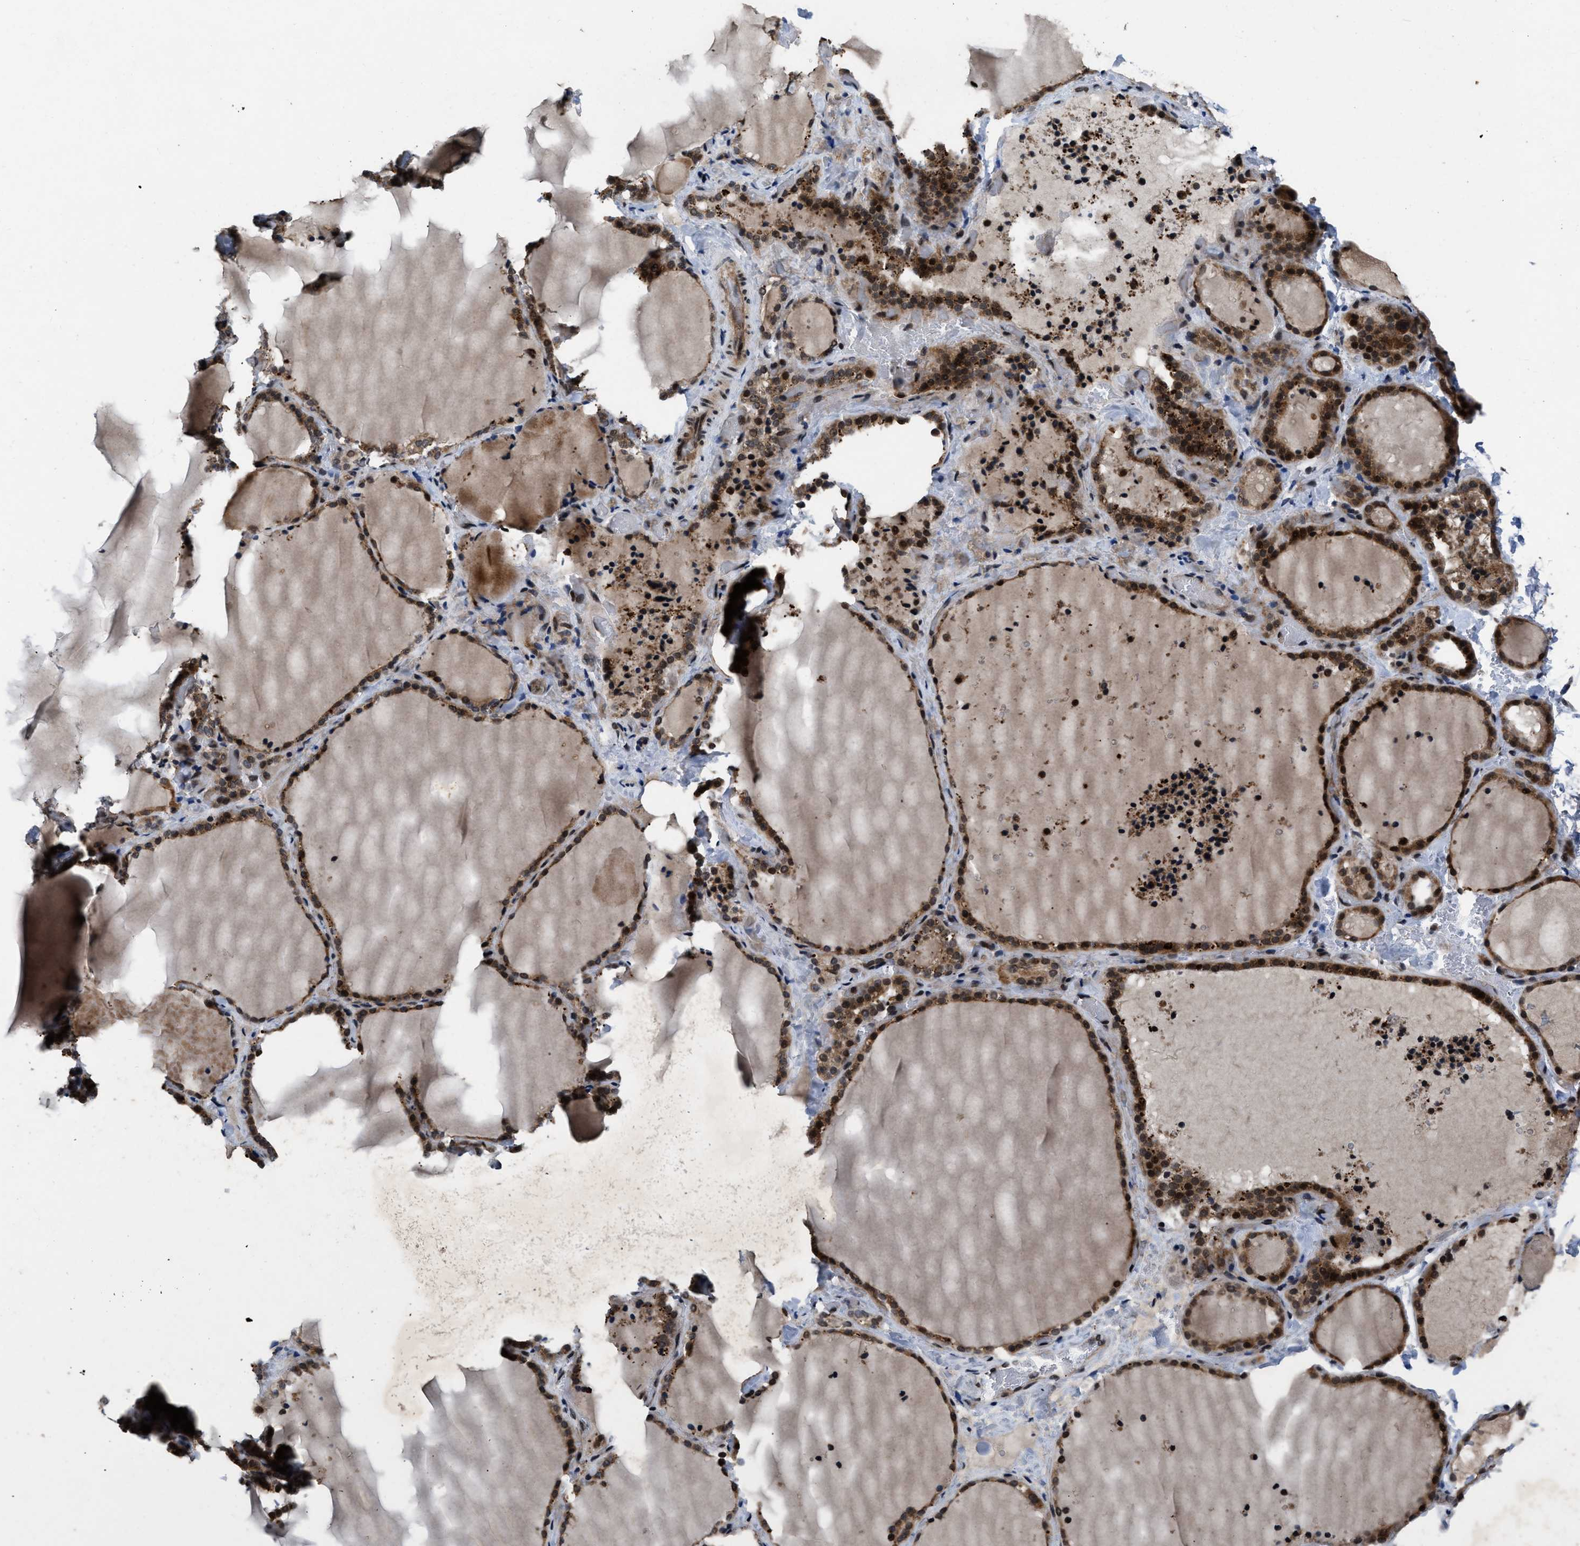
{"staining": {"intensity": "strong", "quantity": ">75%", "location": "cytoplasmic/membranous,nuclear"}, "tissue": "thyroid gland", "cell_type": "Glandular cells", "image_type": "normal", "snomed": [{"axis": "morphology", "description": "Normal tissue, NOS"}, {"axis": "topography", "description": "Thyroid gland"}], "caption": "IHC of unremarkable thyroid gland exhibits high levels of strong cytoplasmic/membranous,nuclear staining in about >75% of glandular cells.", "gene": "ZNHIT1", "patient": {"sex": "female", "age": 22}}